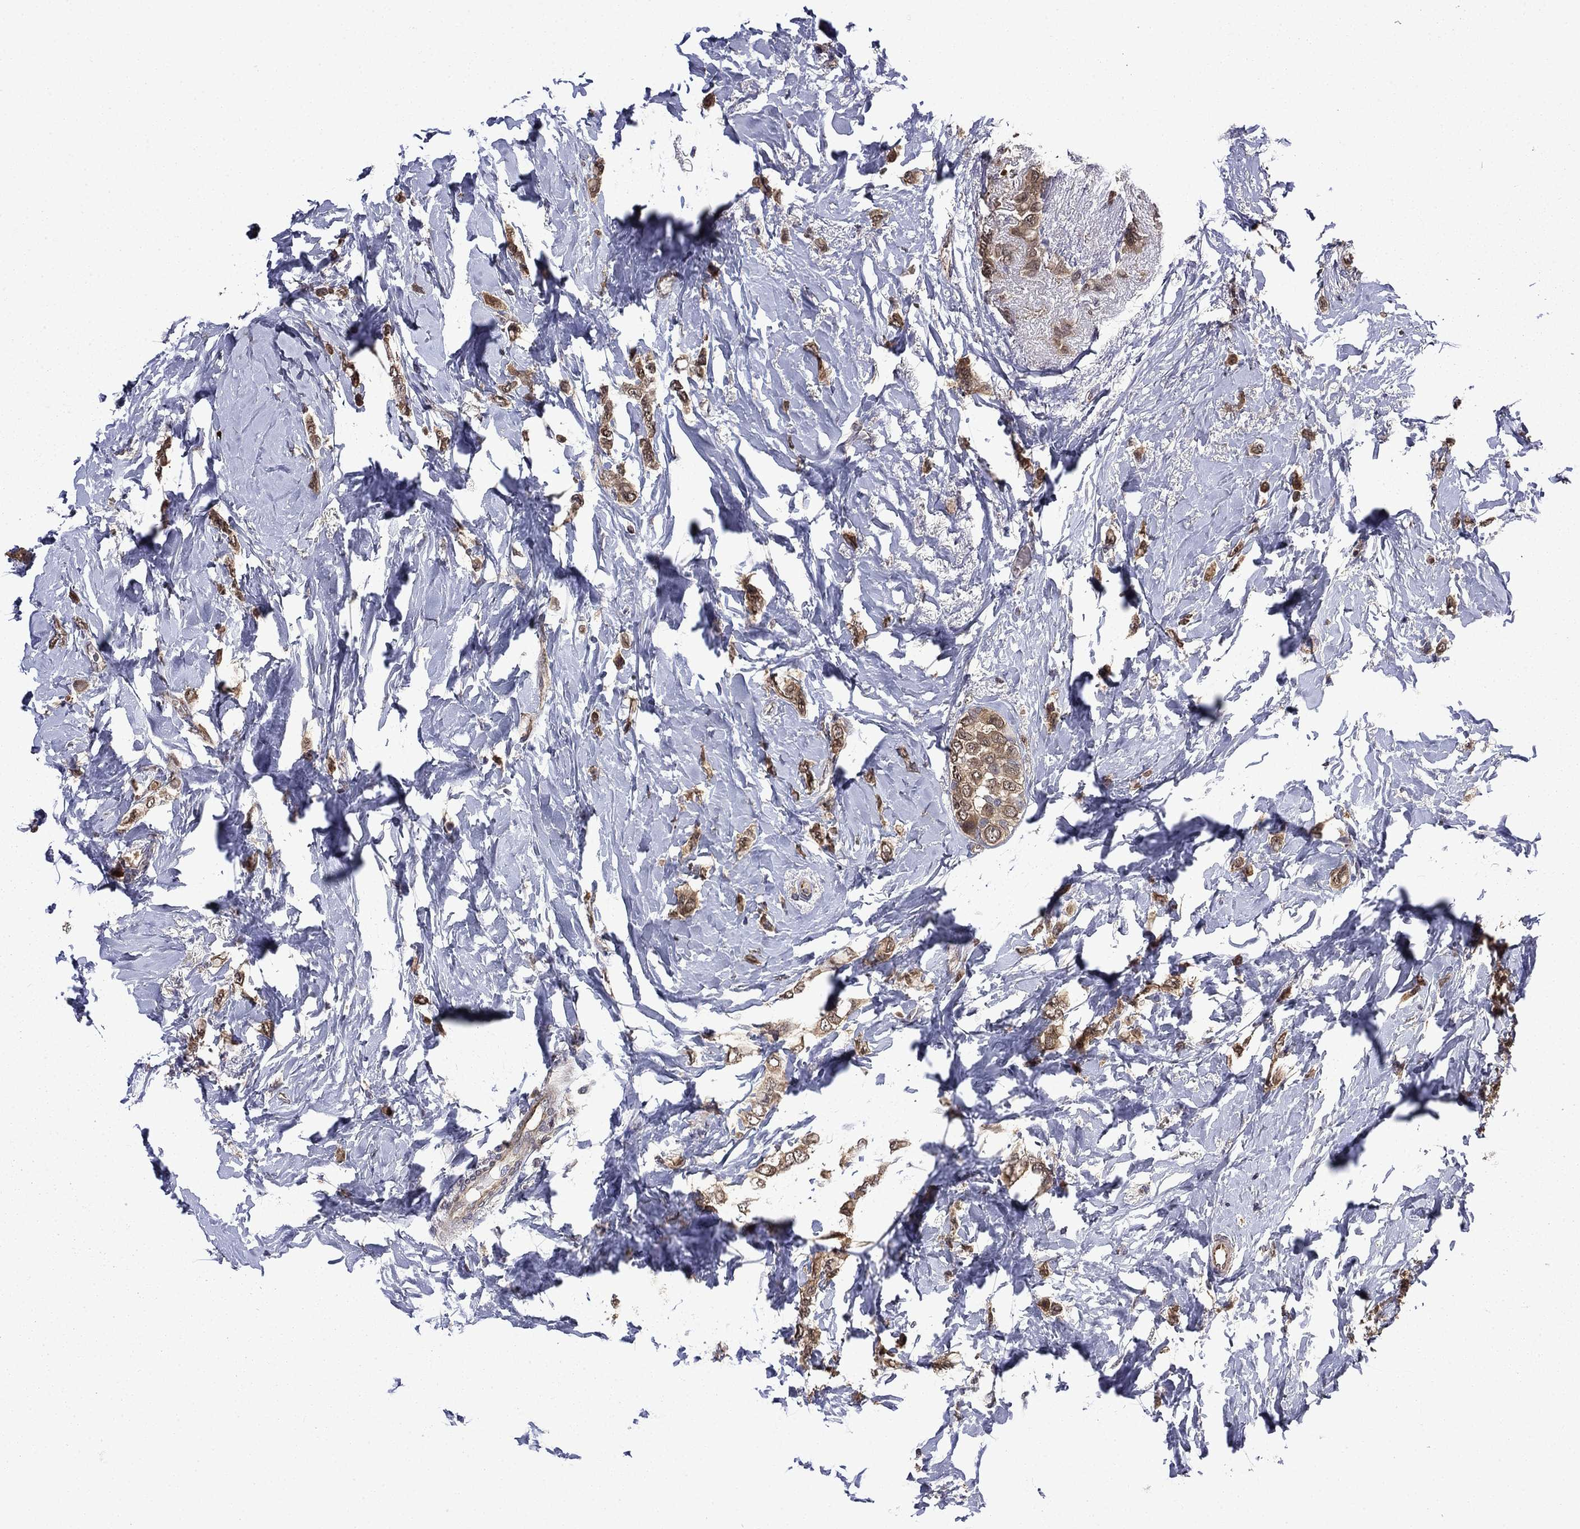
{"staining": {"intensity": "moderate", "quantity": ">75%", "location": "cytoplasmic/membranous"}, "tissue": "breast cancer", "cell_type": "Tumor cells", "image_type": "cancer", "snomed": [{"axis": "morphology", "description": "Lobular carcinoma"}, {"axis": "topography", "description": "Breast"}], "caption": "Approximately >75% of tumor cells in human breast lobular carcinoma exhibit moderate cytoplasmic/membranous protein positivity as visualized by brown immunohistochemical staining.", "gene": "TPMT", "patient": {"sex": "female", "age": 66}}